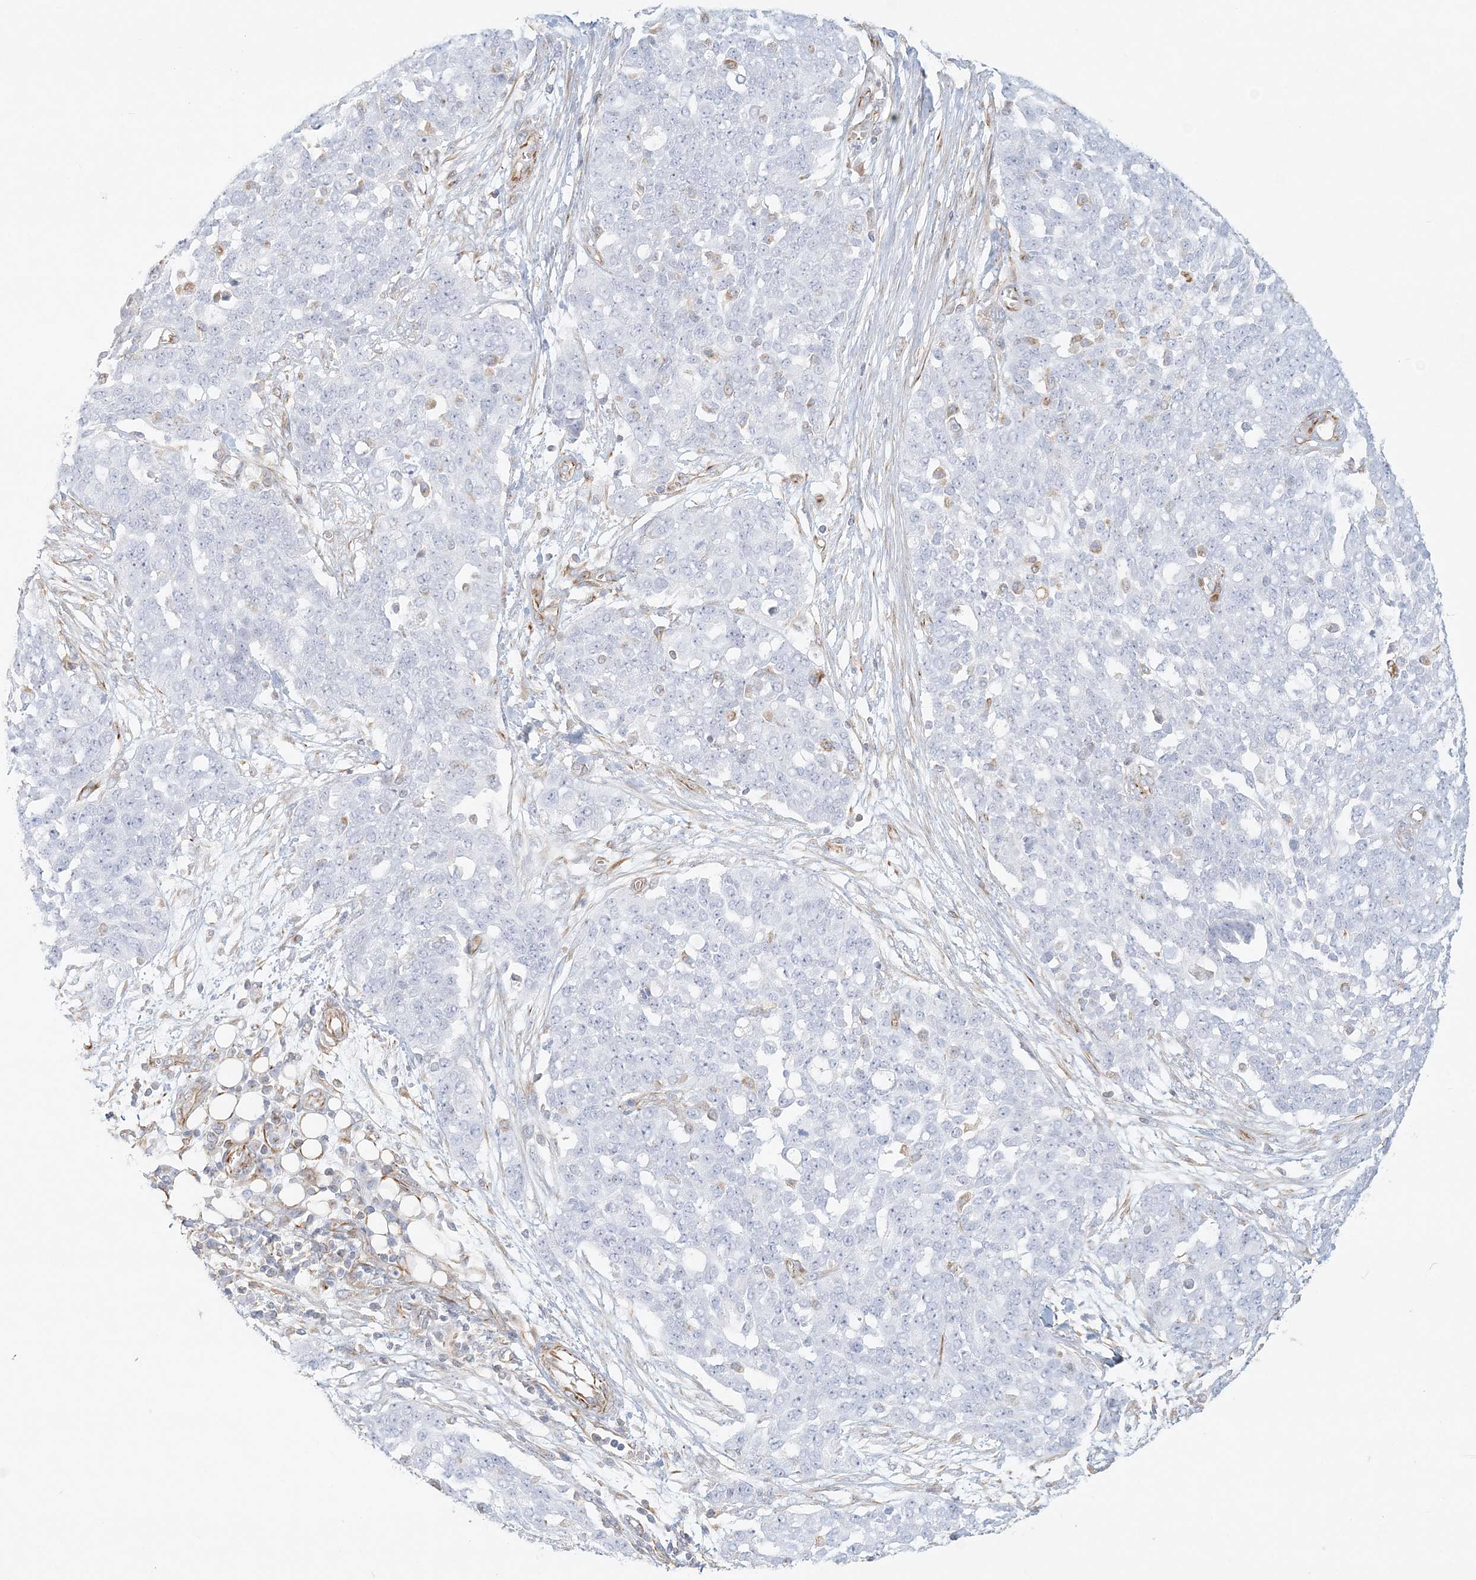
{"staining": {"intensity": "negative", "quantity": "none", "location": "none"}, "tissue": "ovarian cancer", "cell_type": "Tumor cells", "image_type": "cancer", "snomed": [{"axis": "morphology", "description": "Cystadenocarcinoma, serous, NOS"}, {"axis": "topography", "description": "Soft tissue"}, {"axis": "topography", "description": "Ovary"}], "caption": "Immunohistochemical staining of human ovarian cancer shows no significant staining in tumor cells.", "gene": "DMRTB1", "patient": {"sex": "female", "age": 57}}